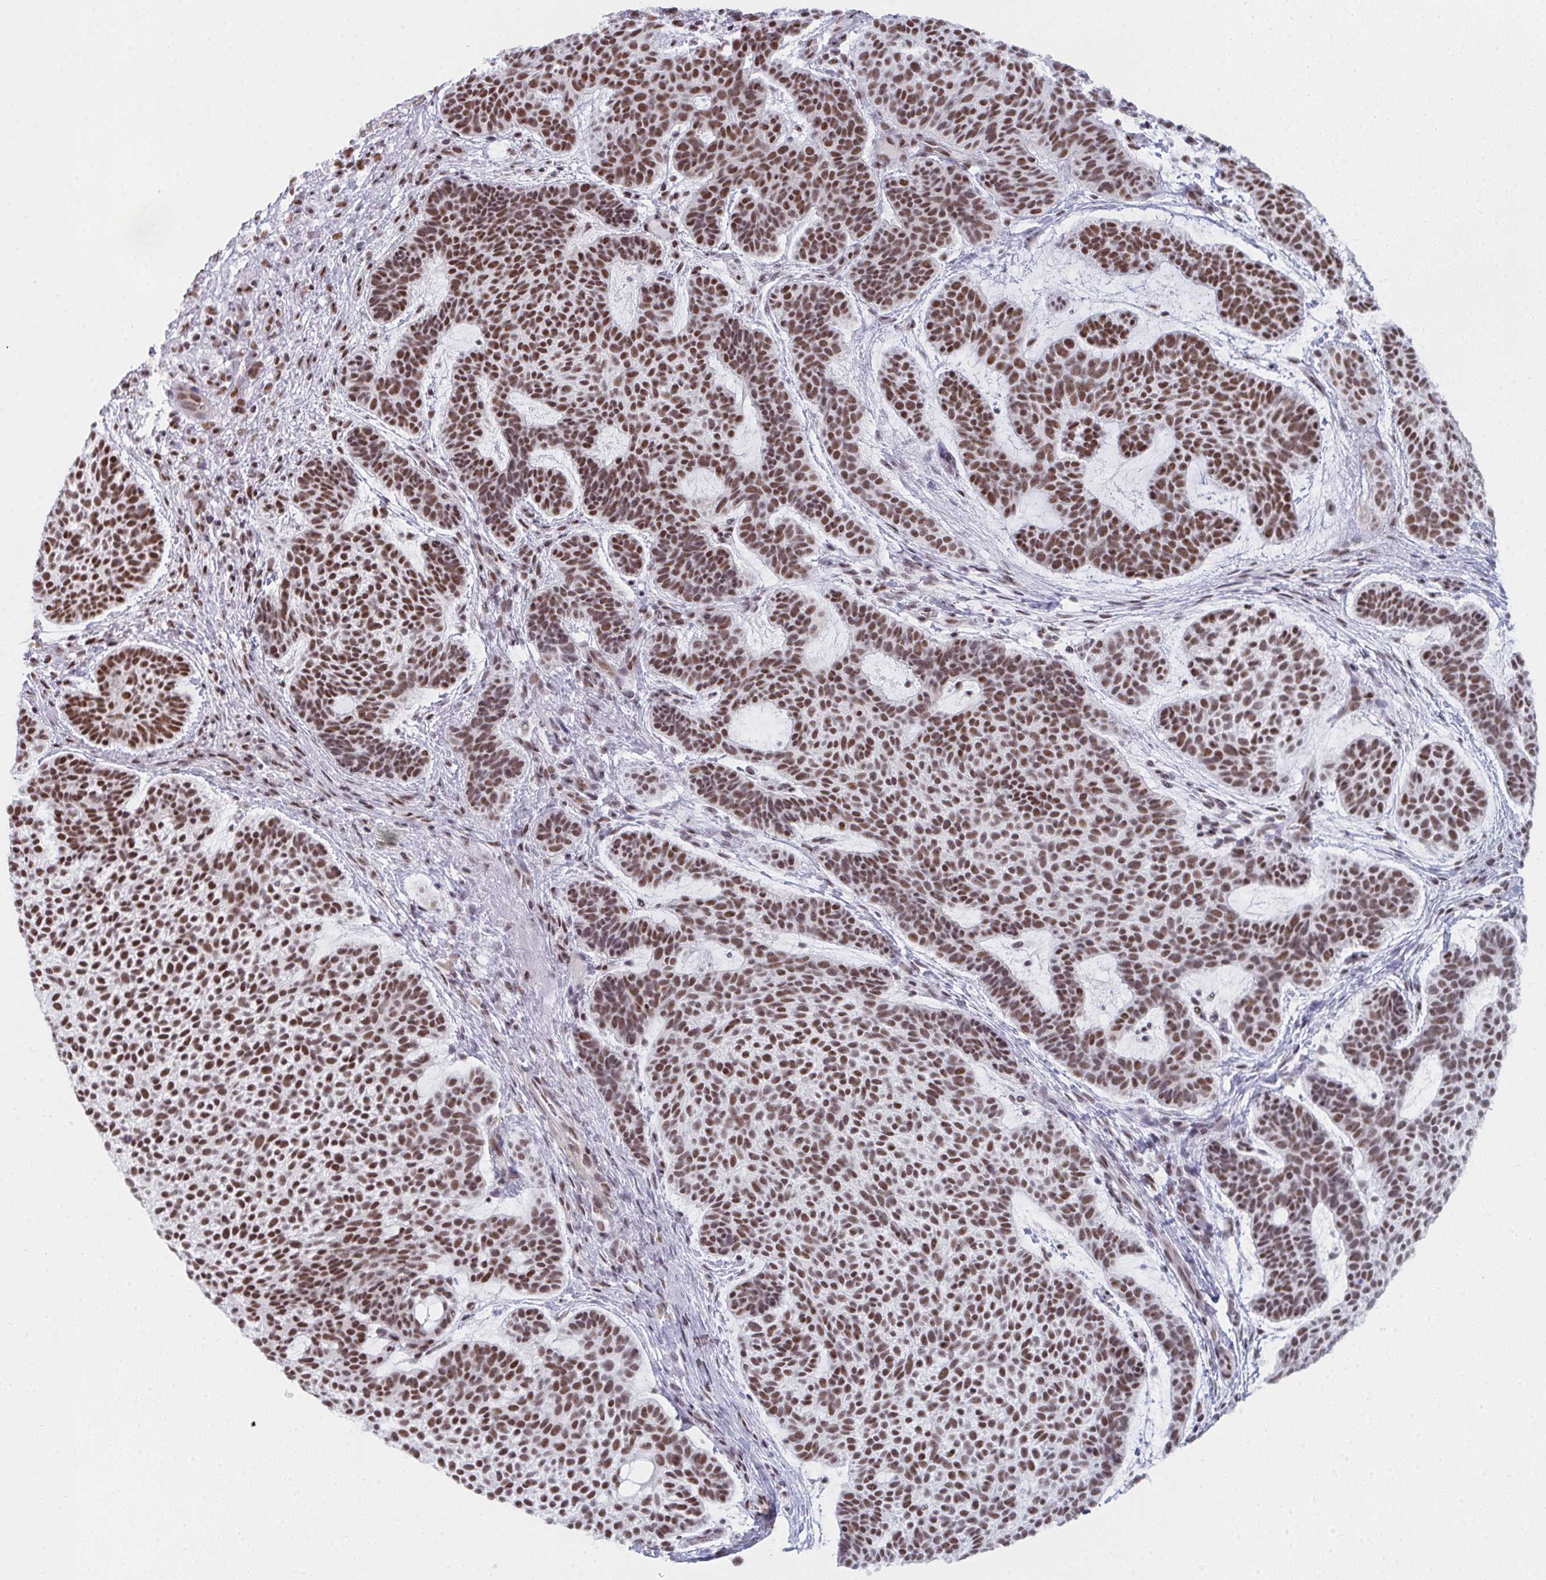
{"staining": {"intensity": "moderate", "quantity": ">75%", "location": "nuclear"}, "tissue": "skin cancer", "cell_type": "Tumor cells", "image_type": "cancer", "snomed": [{"axis": "morphology", "description": "Basal cell carcinoma"}, {"axis": "topography", "description": "Skin"}, {"axis": "topography", "description": "Skin of face"}], "caption": "Approximately >75% of tumor cells in human skin cancer (basal cell carcinoma) reveal moderate nuclear protein staining as visualized by brown immunohistochemical staining.", "gene": "SNRNP70", "patient": {"sex": "male", "age": 73}}